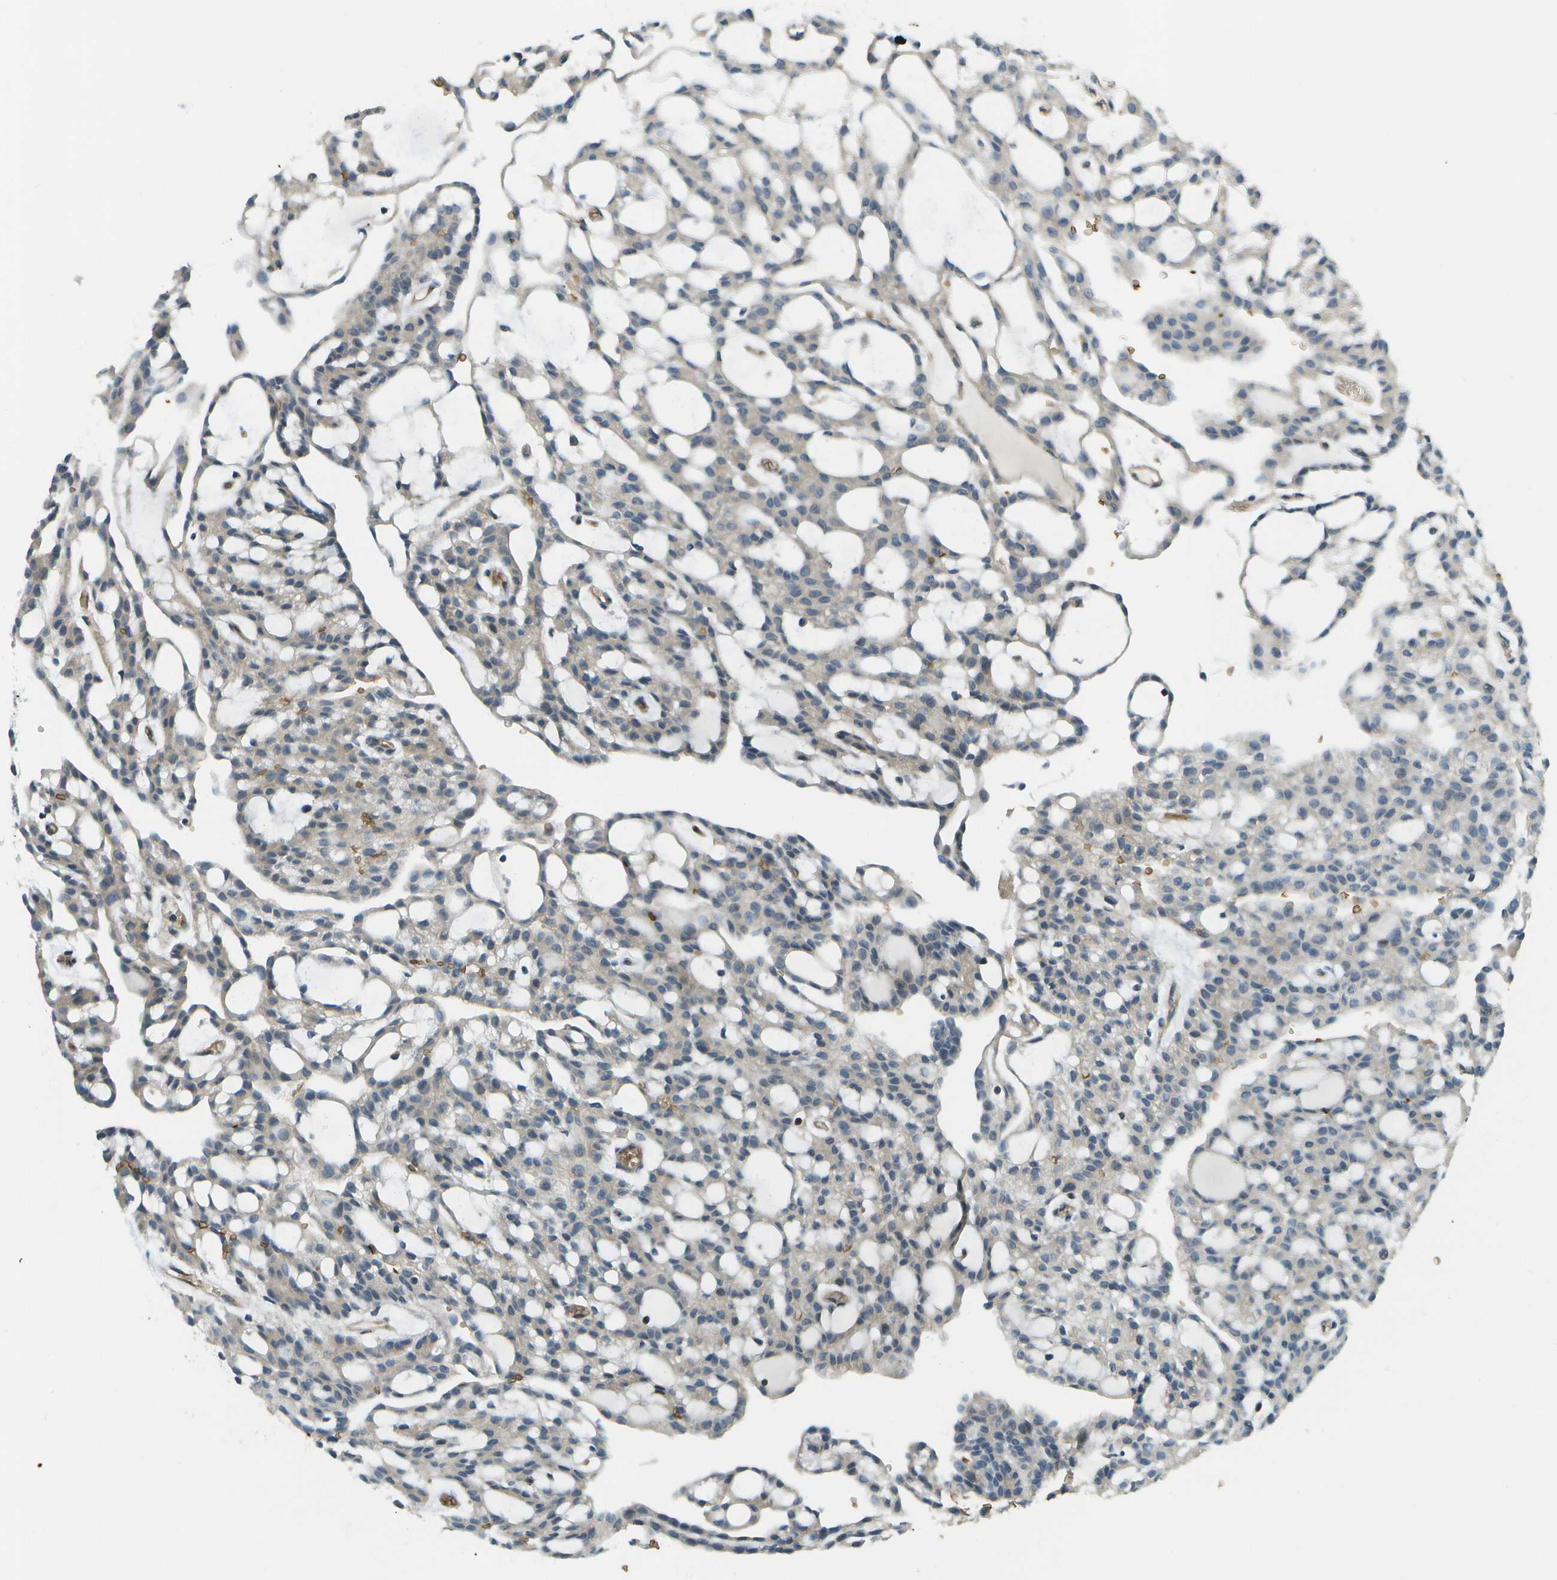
{"staining": {"intensity": "negative", "quantity": "none", "location": "none"}, "tissue": "renal cancer", "cell_type": "Tumor cells", "image_type": "cancer", "snomed": [{"axis": "morphology", "description": "Adenocarcinoma, NOS"}, {"axis": "topography", "description": "Kidney"}], "caption": "This photomicrograph is of renal cancer (adenocarcinoma) stained with immunohistochemistry (IHC) to label a protein in brown with the nuclei are counter-stained blue. There is no staining in tumor cells.", "gene": "CTIF", "patient": {"sex": "male", "age": 63}}